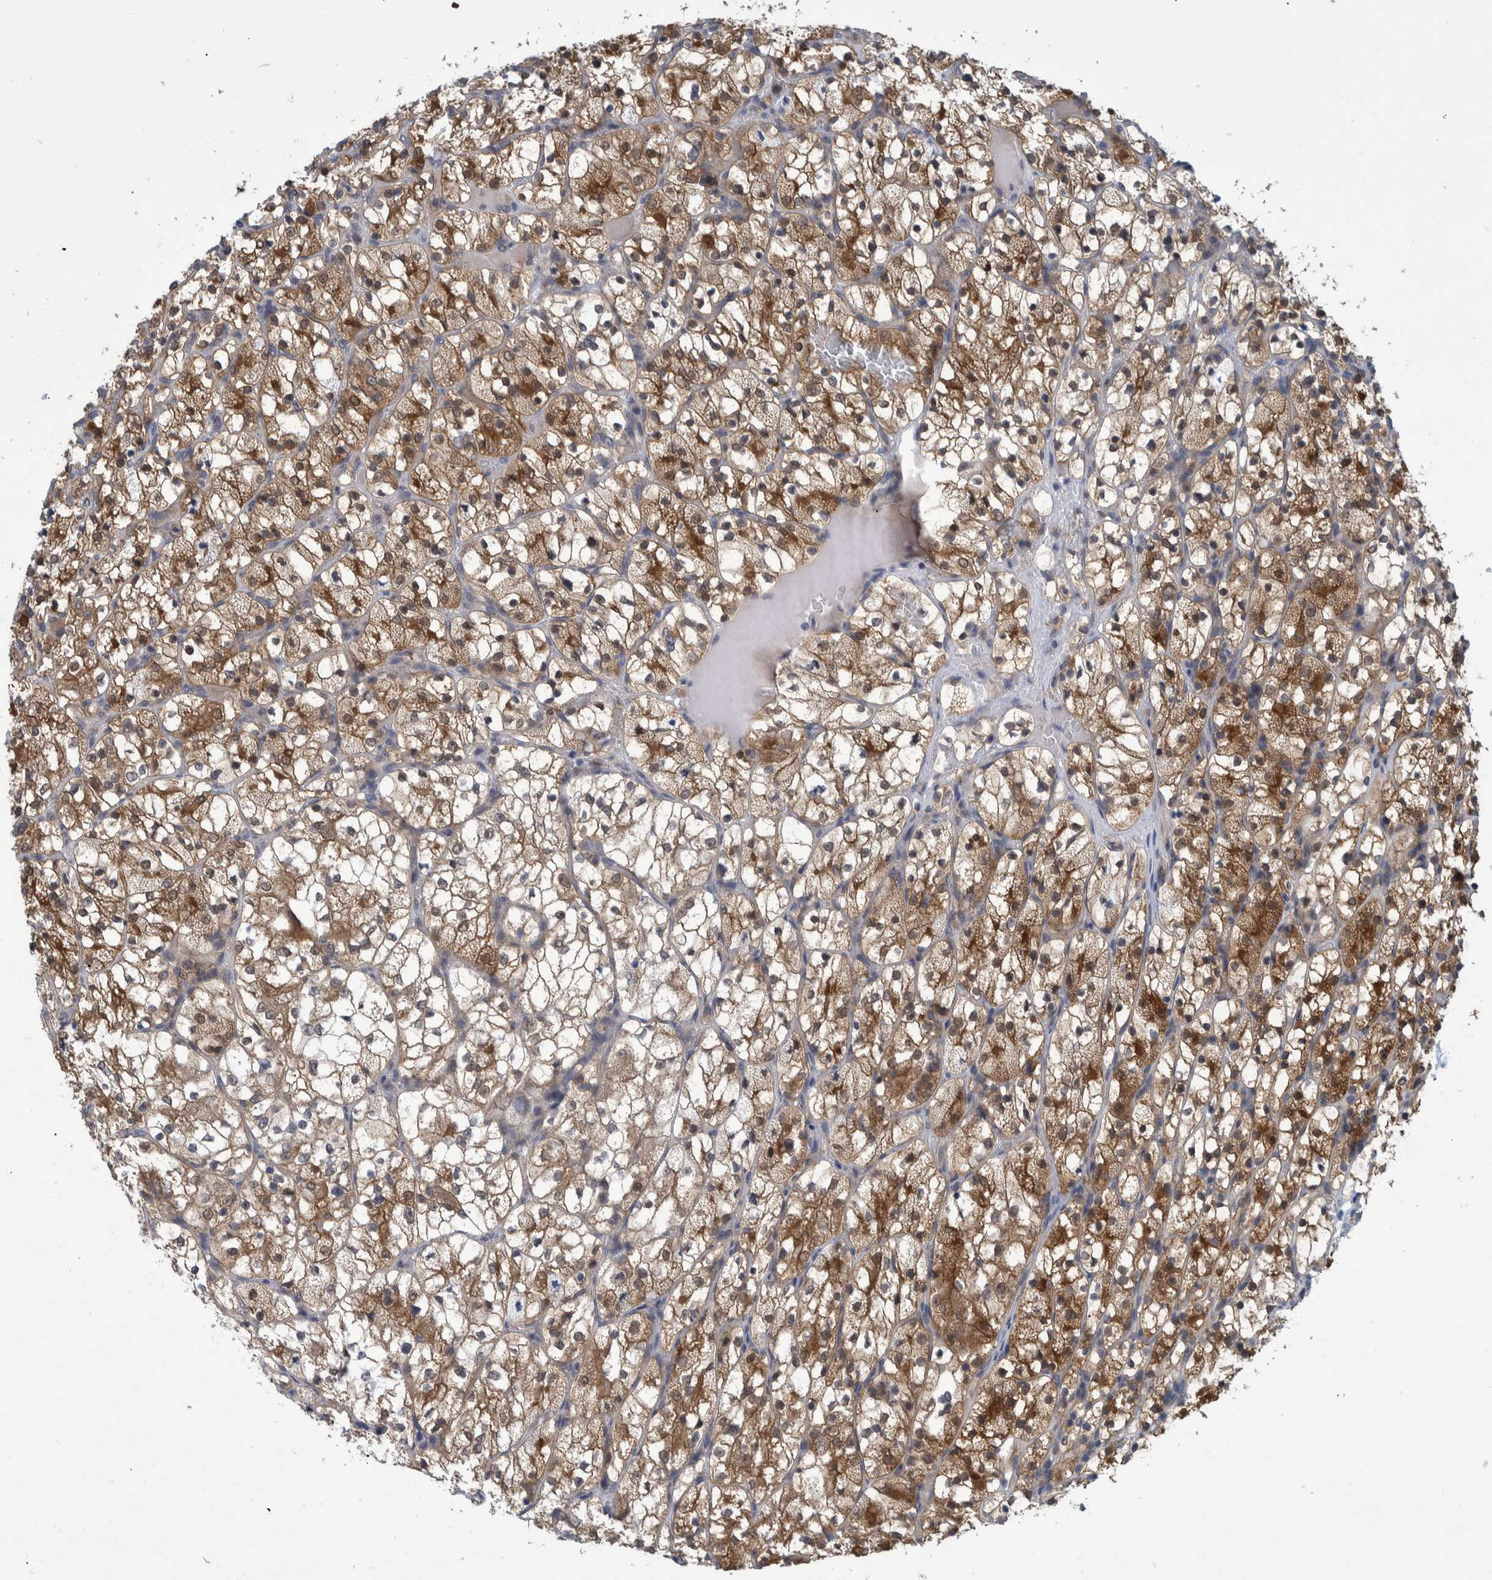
{"staining": {"intensity": "moderate", "quantity": ">75%", "location": "cytoplasmic/membranous"}, "tissue": "renal cancer", "cell_type": "Tumor cells", "image_type": "cancer", "snomed": [{"axis": "morphology", "description": "Adenocarcinoma, NOS"}, {"axis": "topography", "description": "Kidney"}], "caption": "Immunohistochemical staining of human adenocarcinoma (renal) exhibits medium levels of moderate cytoplasmic/membranous protein expression in about >75% of tumor cells.", "gene": "PCYT2", "patient": {"sex": "female", "age": 69}}